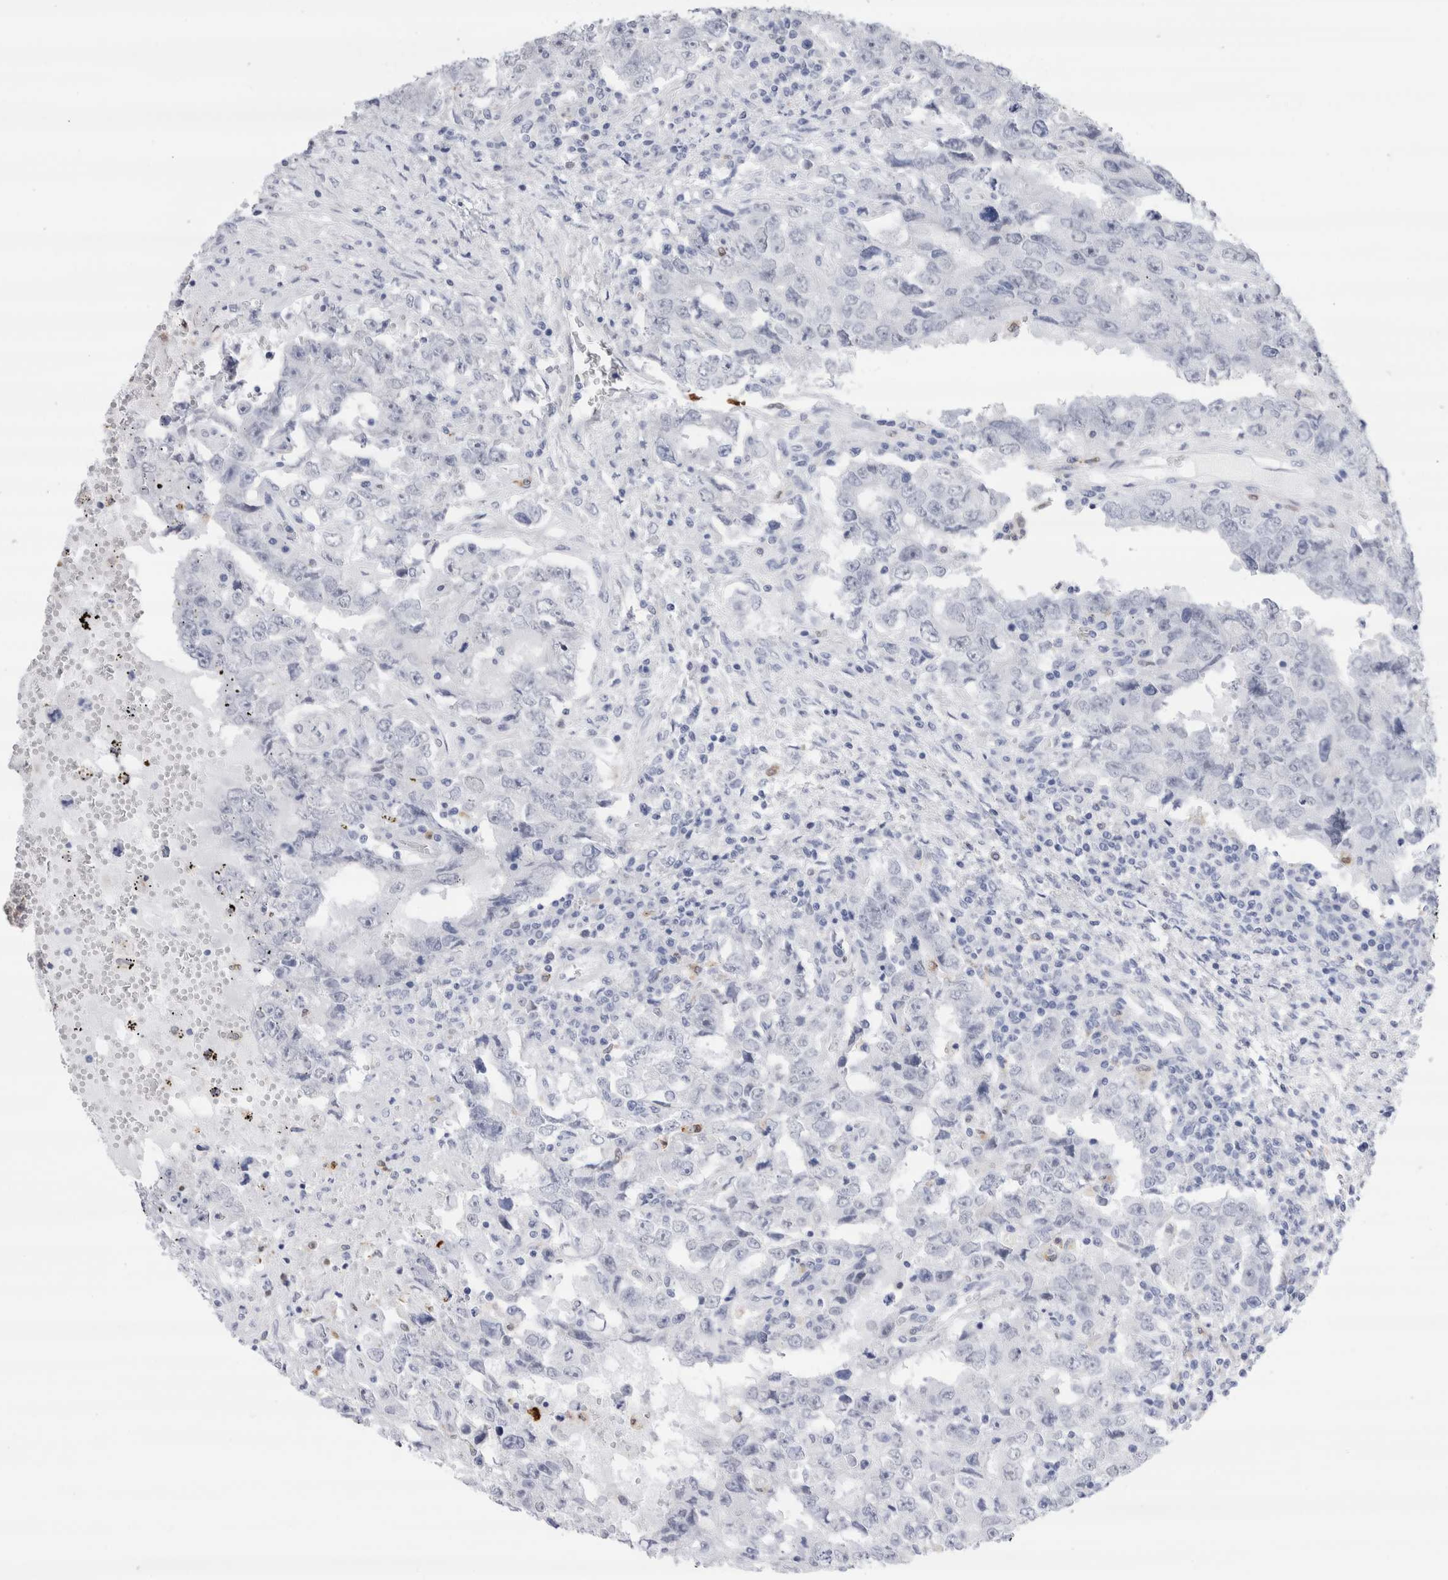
{"staining": {"intensity": "negative", "quantity": "none", "location": "none"}, "tissue": "testis cancer", "cell_type": "Tumor cells", "image_type": "cancer", "snomed": [{"axis": "morphology", "description": "Carcinoma, Embryonal, NOS"}, {"axis": "topography", "description": "Testis"}], "caption": "High magnification brightfield microscopy of testis cancer stained with DAB (brown) and counterstained with hematoxylin (blue): tumor cells show no significant expression.", "gene": "SLC10A5", "patient": {"sex": "male", "age": 26}}